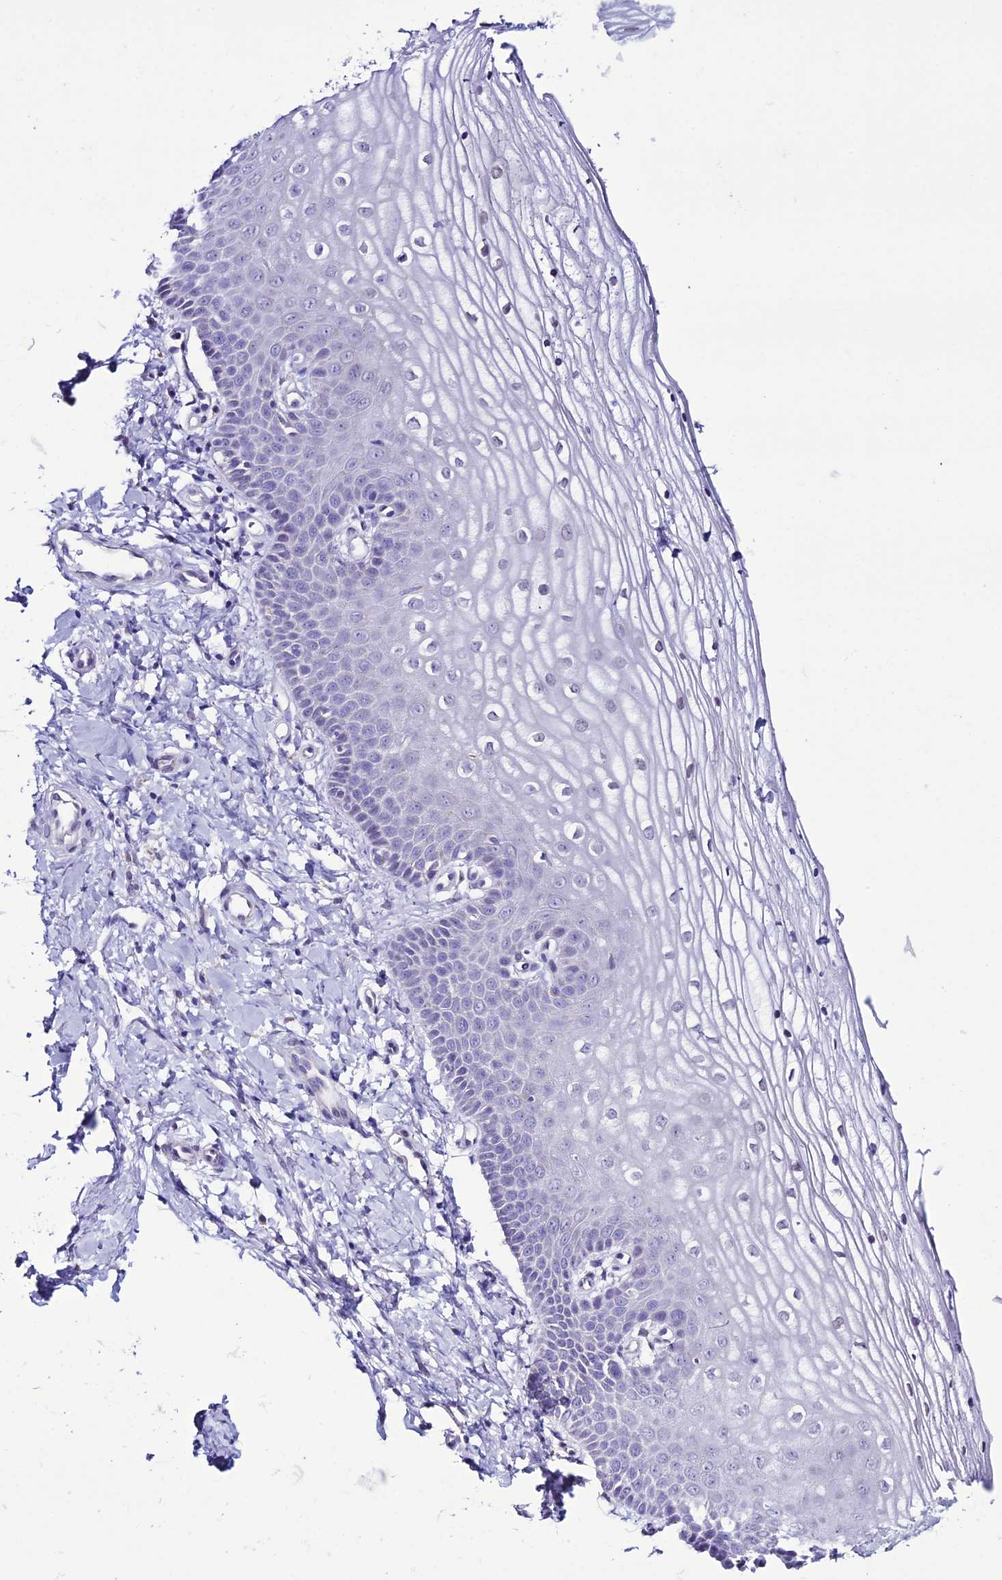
{"staining": {"intensity": "negative", "quantity": "none", "location": "none"}, "tissue": "vagina", "cell_type": "Squamous epithelial cells", "image_type": "normal", "snomed": [{"axis": "morphology", "description": "Normal tissue, NOS"}, {"axis": "topography", "description": "Vagina"}], "caption": "Vagina was stained to show a protein in brown. There is no significant expression in squamous epithelial cells. (Brightfield microscopy of DAB IHC at high magnification).", "gene": "CFAP210", "patient": {"sex": "female", "age": 68}}